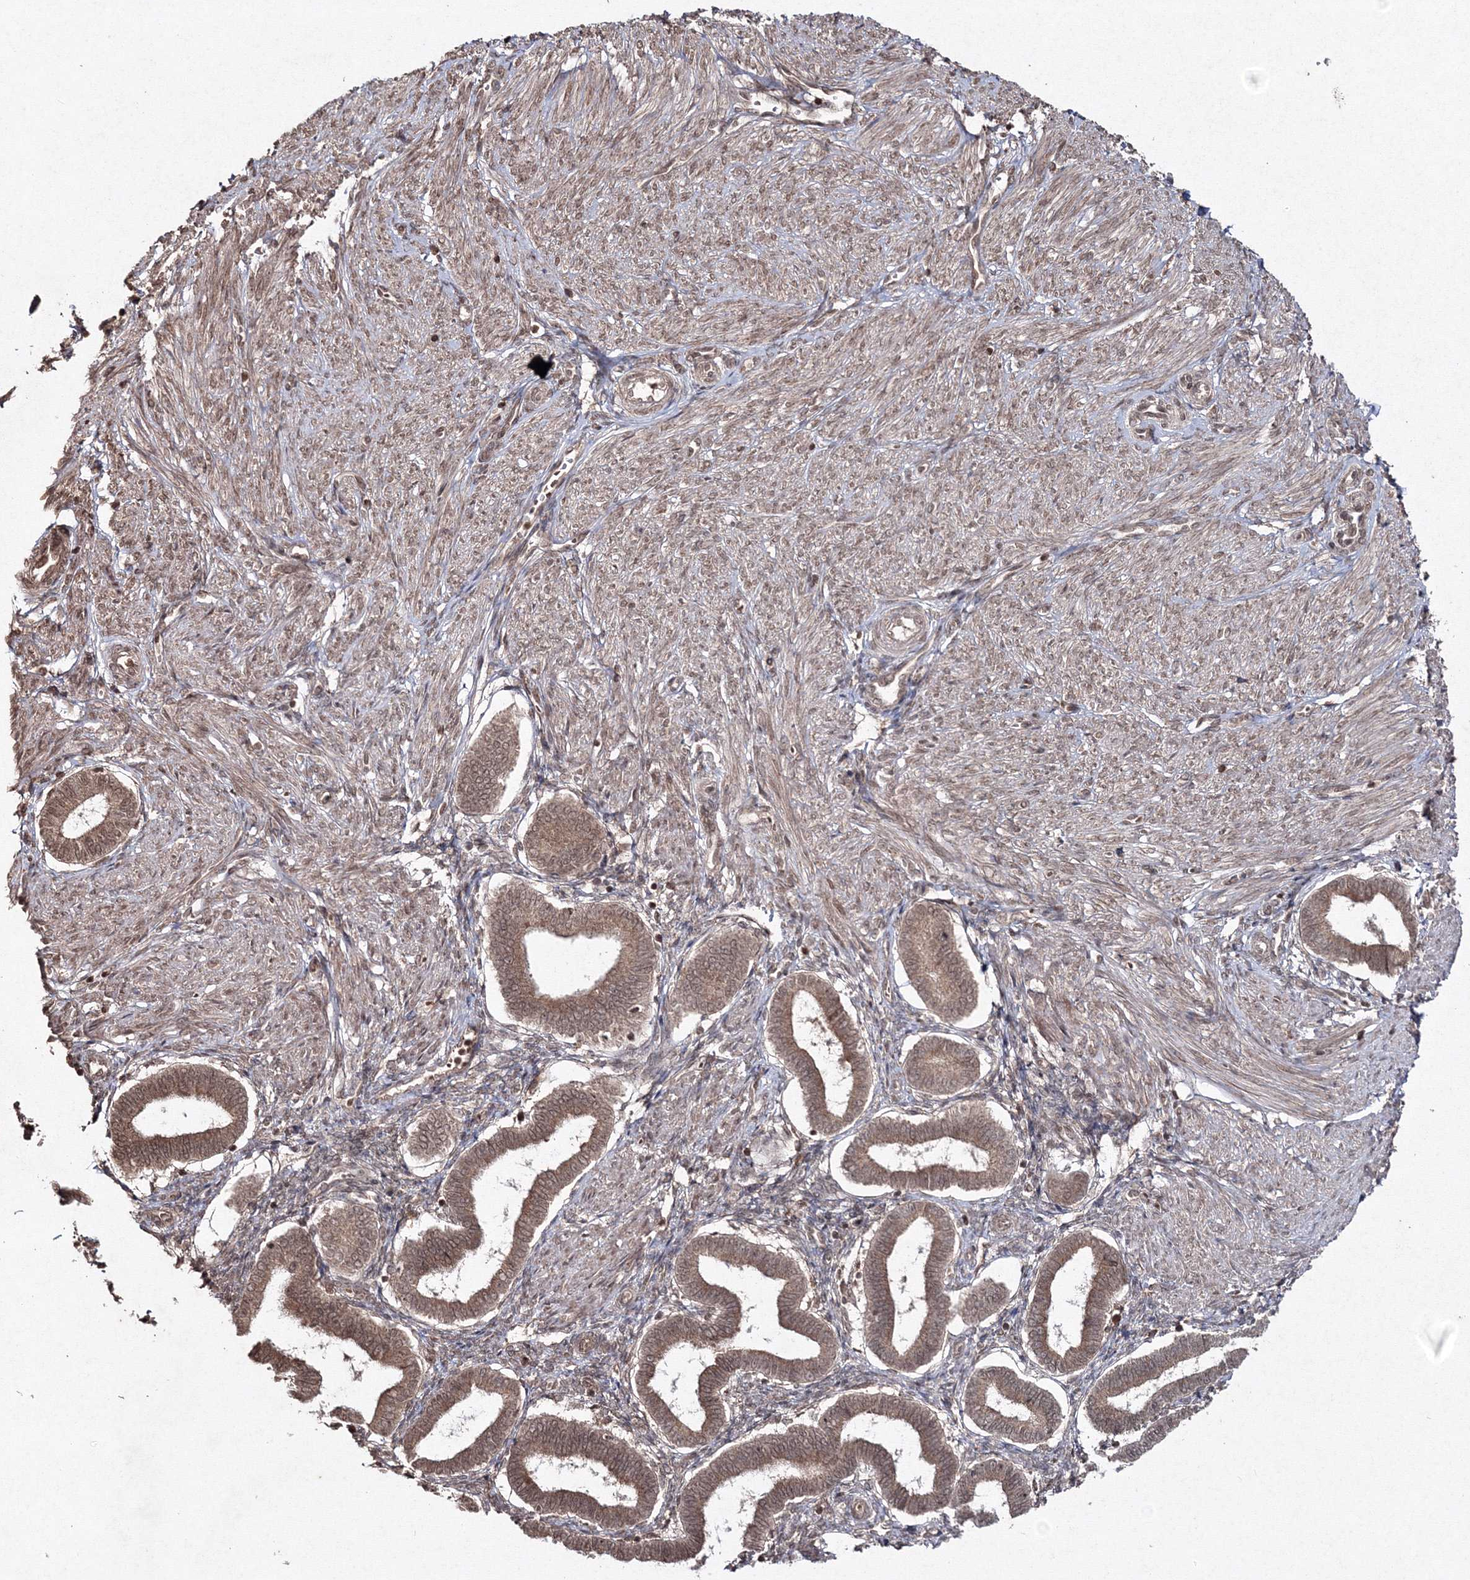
{"staining": {"intensity": "moderate", "quantity": ">75%", "location": "cytoplasmic/membranous,nuclear"}, "tissue": "endometrium", "cell_type": "Cells in endometrial stroma", "image_type": "normal", "snomed": [{"axis": "morphology", "description": "Normal tissue, NOS"}, {"axis": "topography", "description": "Endometrium"}], "caption": "Human endometrium stained for a protein (brown) displays moderate cytoplasmic/membranous,nuclear positive positivity in approximately >75% of cells in endometrial stroma.", "gene": "PEX13", "patient": {"sex": "female", "age": 24}}